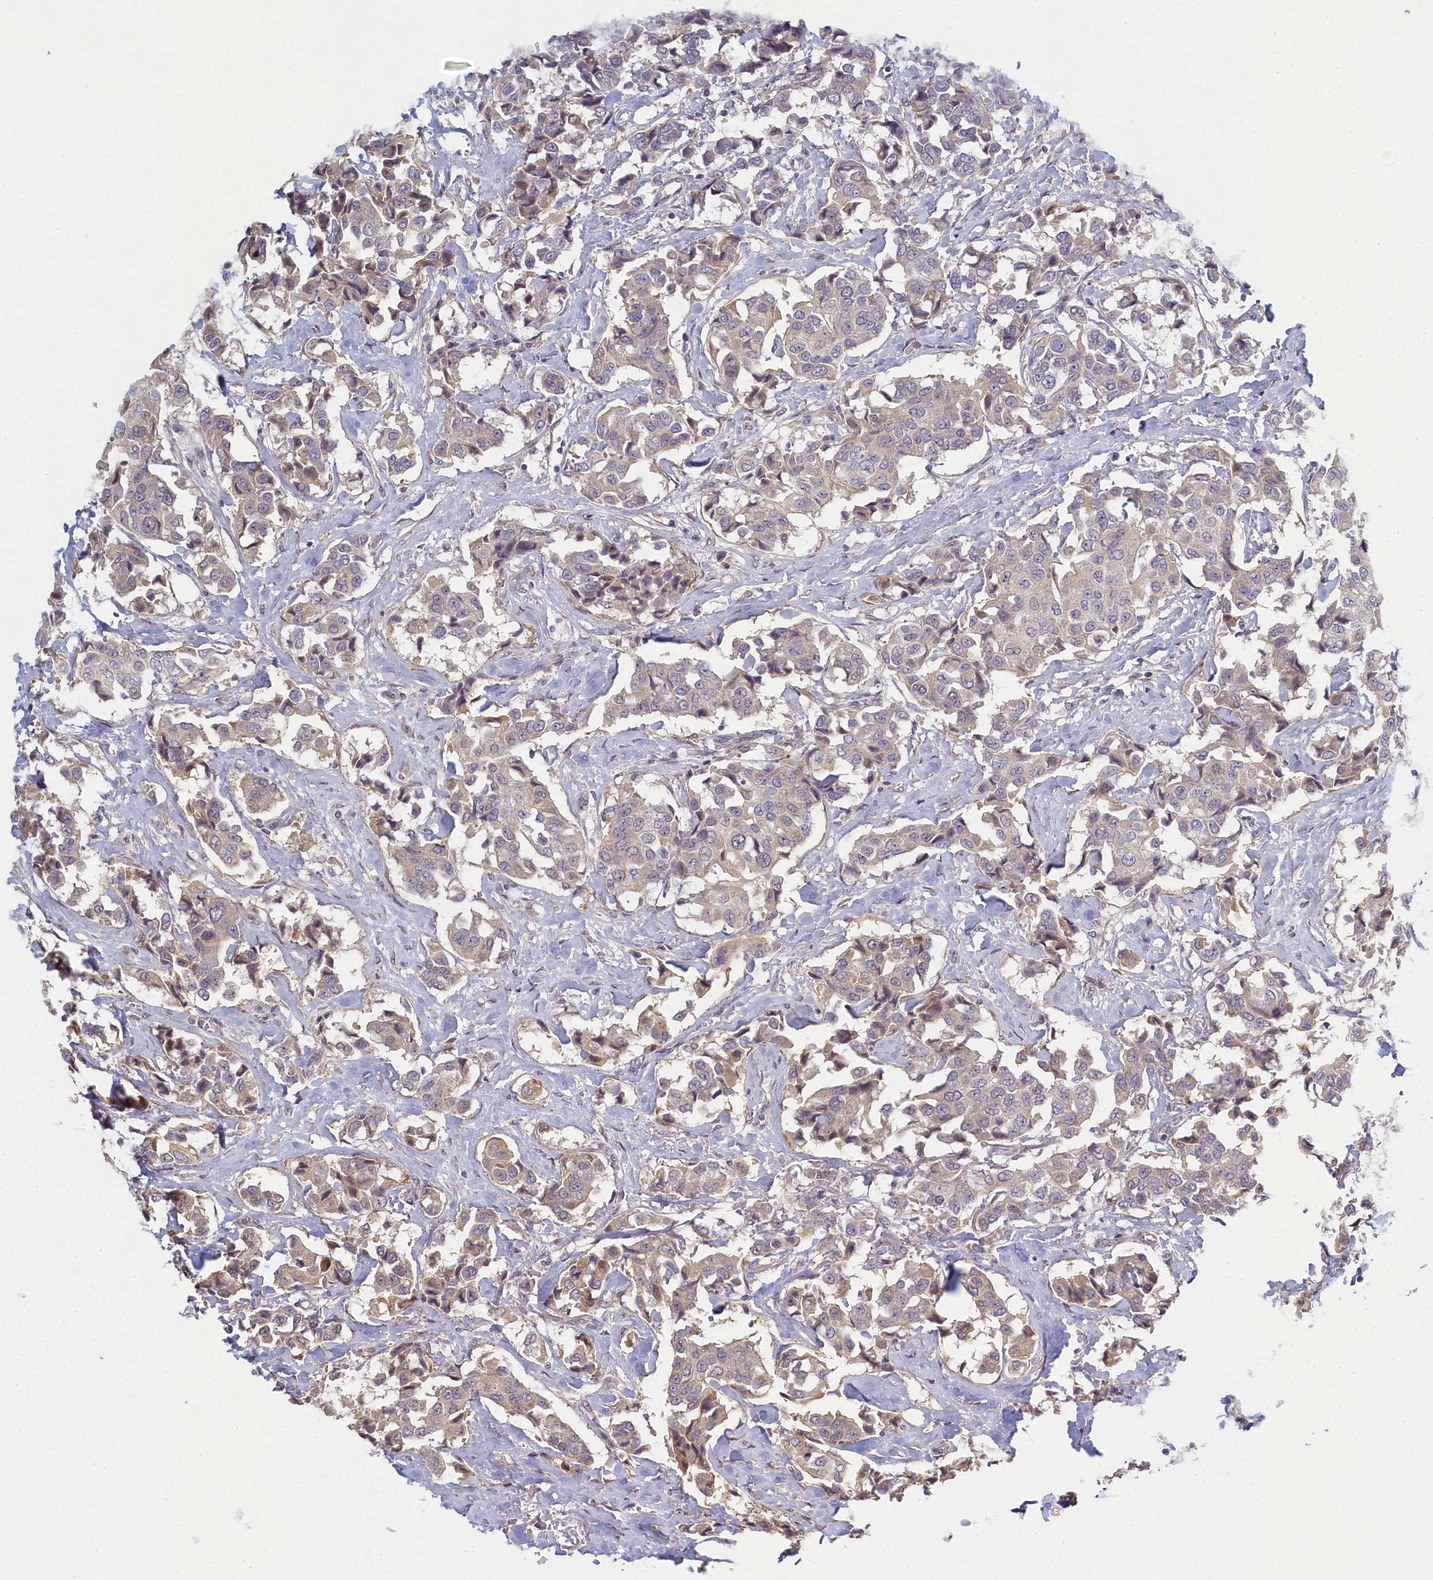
{"staining": {"intensity": "weak", "quantity": ">75%", "location": "cytoplasmic/membranous"}, "tissue": "breast cancer", "cell_type": "Tumor cells", "image_type": "cancer", "snomed": [{"axis": "morphology", "description": "Duct carcinoma"}, {"axis": "topography", "description": "Breast"}], "caption": "Protein expression analysis of human breast invasive ductal carcinoma reveals weak cytoplasmic/membranous staining in approximately >75% of tumor cells.", "gene": "DIXDC1", "patient": {"sex": "female", "age": 80}}